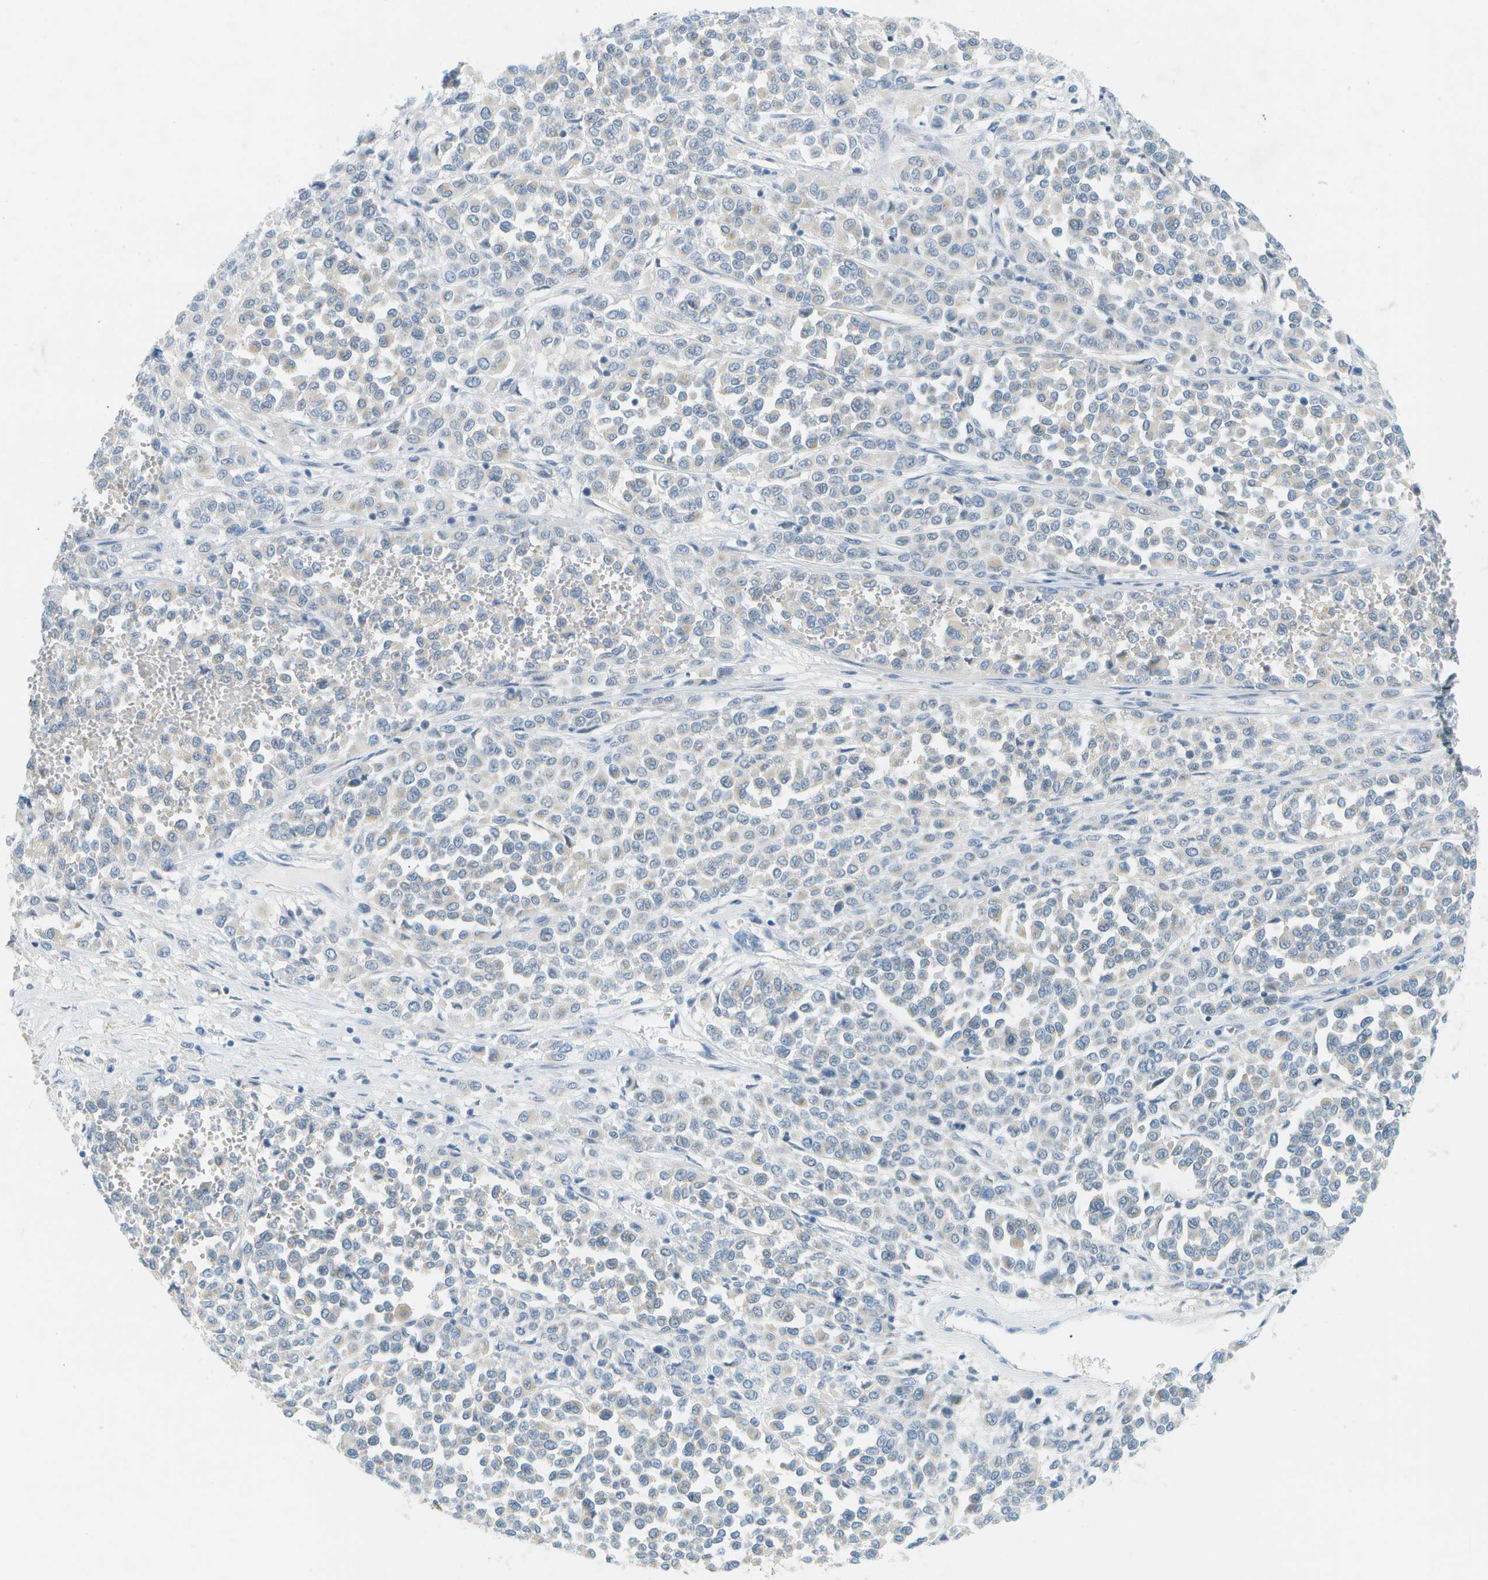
{"staining": {"intensity": "negative", "quantity": "none", "location": "none"}, "tissue": "melanoma", "cell_type": "Tumor cells", "image_type": "cancer", "snomed": [{"axis": "morphology", "description": "Malignant melanoma, Metastatic site"}, {"axis": "topography", "description": "Pancreas"}], "caption": "Tumor cells are negative for brown protein staining in malignant melanoma (metastatic site).", "gene": "SMYD5", "patient": {"sex": "female", "age": 30}}